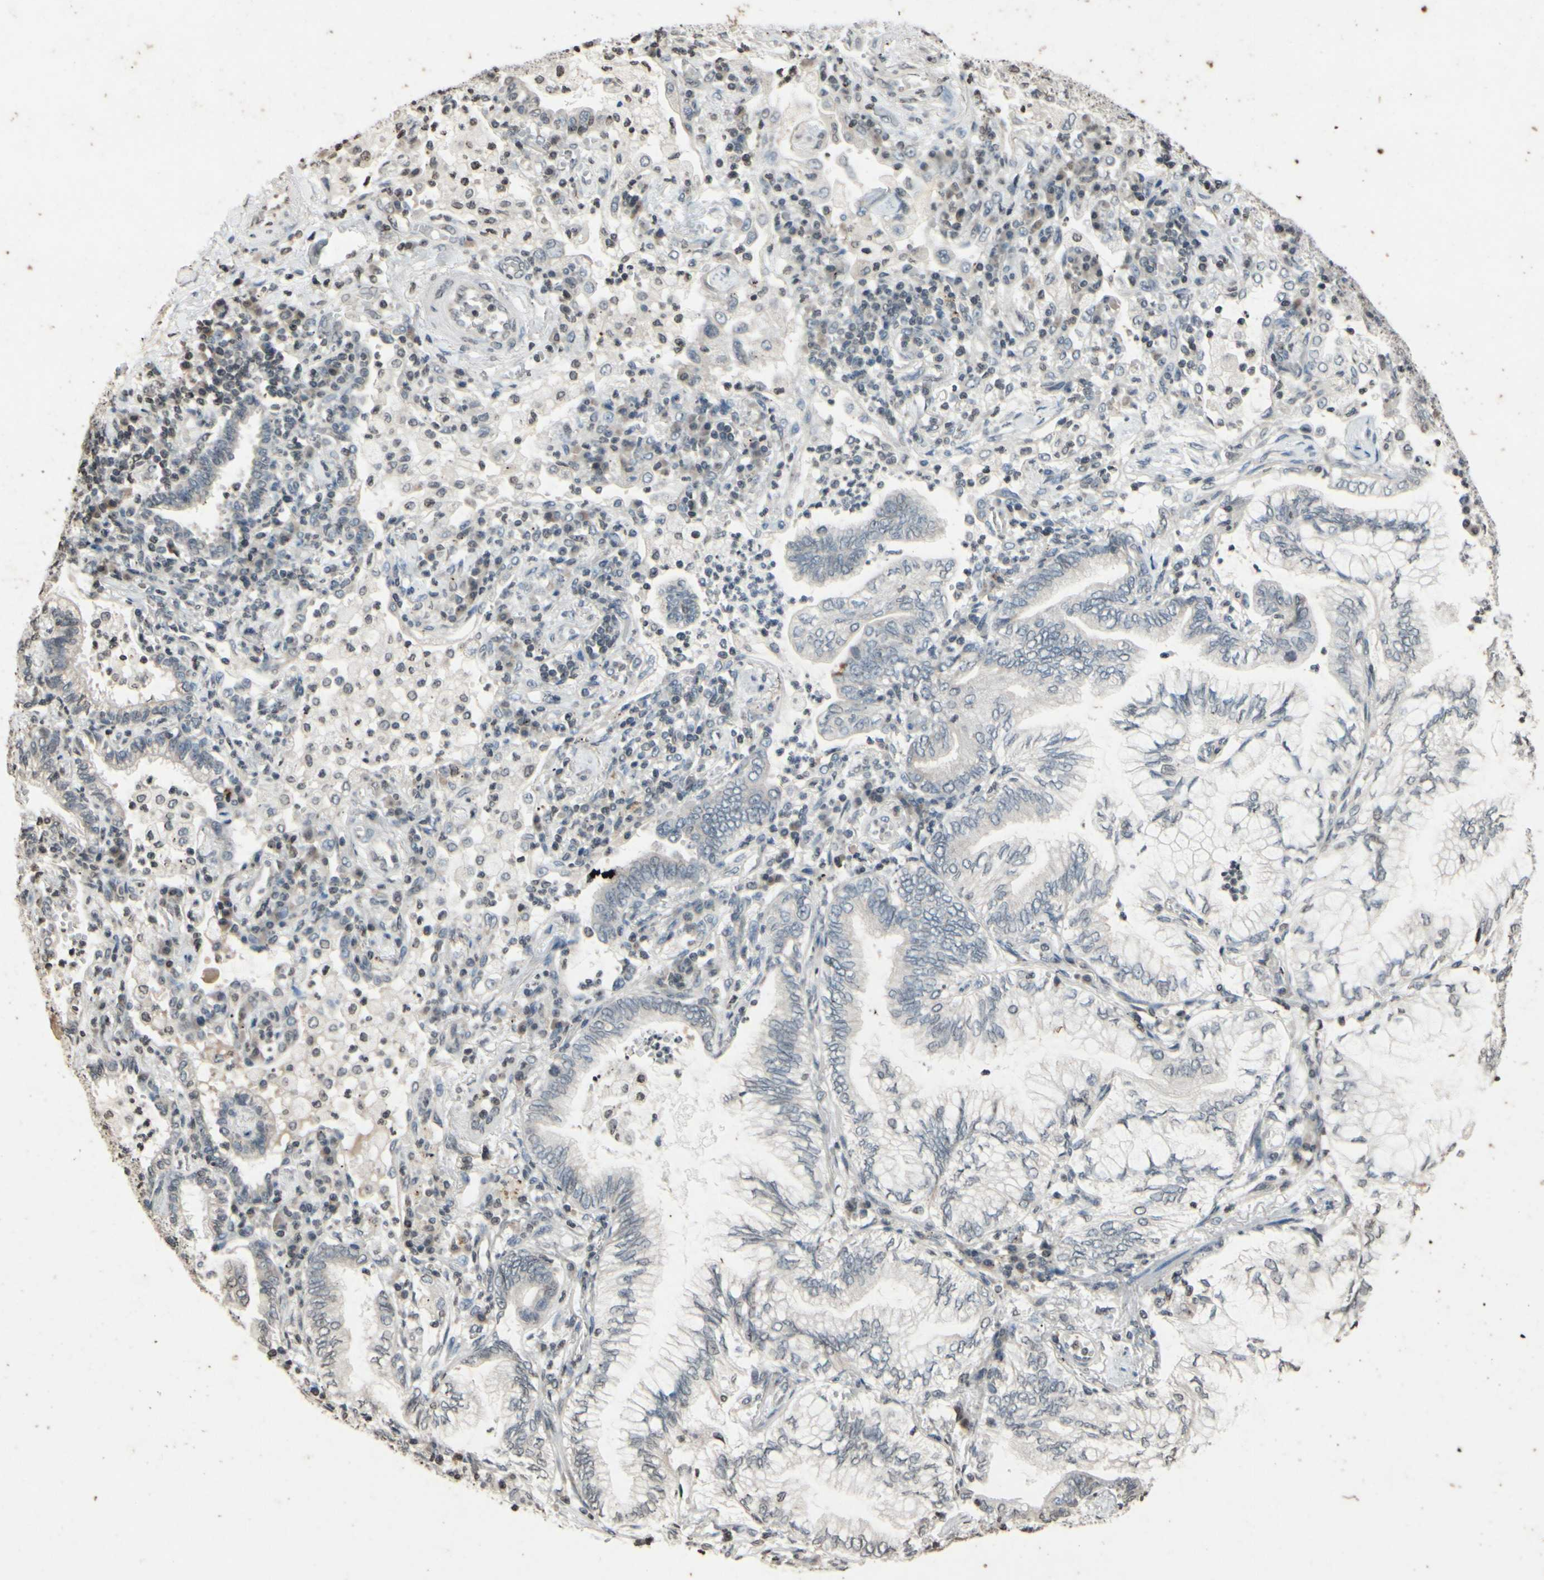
{"staining": {"intensity": "weak", "quantity": "25%-75%", "location": "cytoplasmic/membranous"}, "tissue": "lung cancer", "cell_type": "Tumor cells", "image_type": "cancer", "snomed": [{"axis": "morphology", "description": "Normal tissue, NOS"}, {"axis": "morphology", "description": "Adenocarcinoma, NOS"}, {"axis": "topography", "description": "Bronchus"}, {"axis": "topography", "description": "Lung"}], "caption": "The immunohistochemical stain labels weak cytoplasmic/membranous staining in tumor cells of lung adenocarcinoma tissue.", "gene": "CLDN11", "patient": {"sex": "female", "age": 70}}